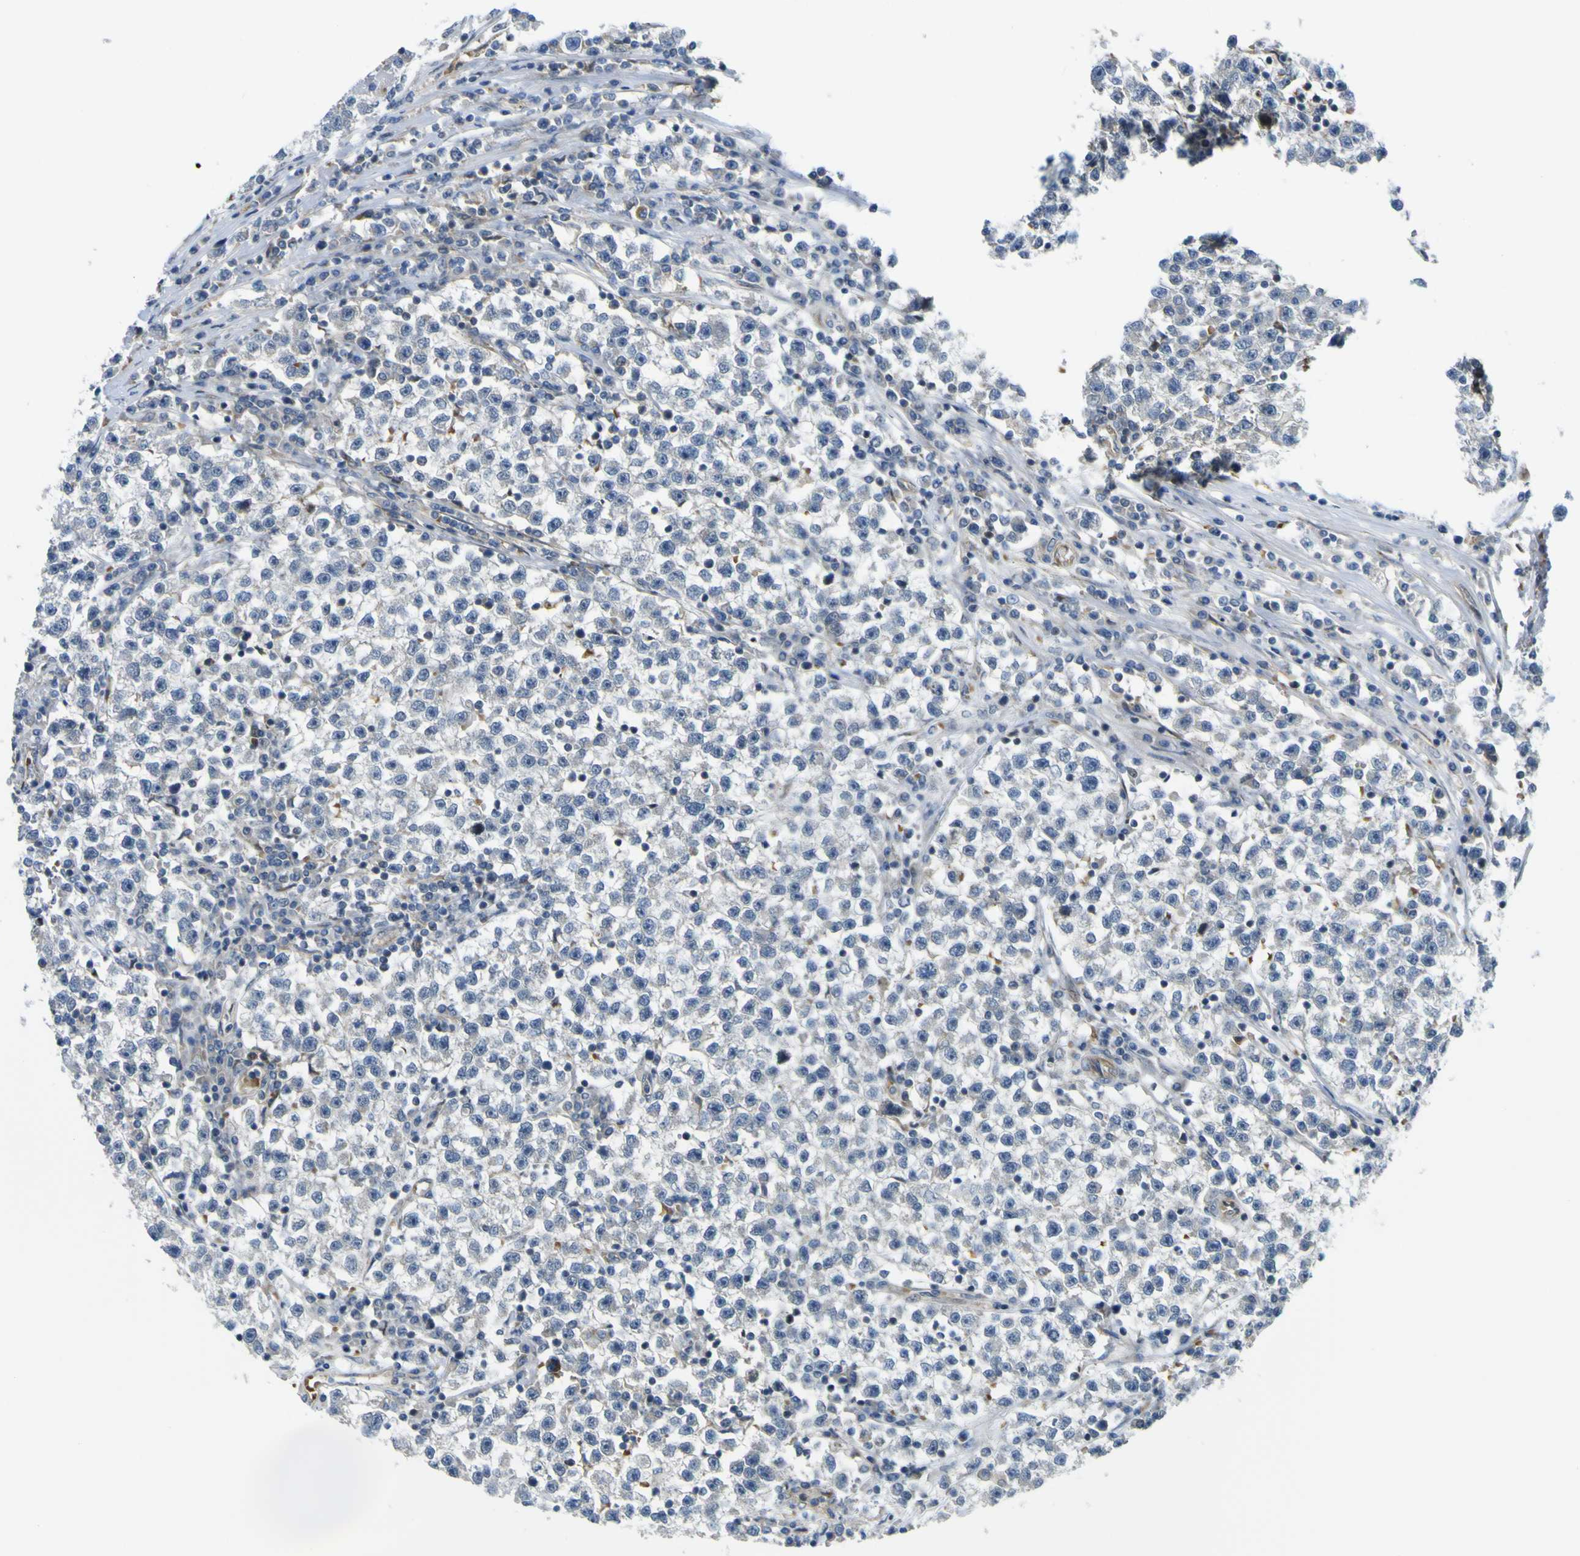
{"staining": {"intensity": "negative", "quantity": "none", "location": "none"}, "tissue": "testis cancer", "cell_type": "Tumor cells", "image_type": "cancer", "snomed": [{"axis": "morphology", "description": "Seminoma, NOS"}, {"axis": "topography", "description": "Testis"}], "caption": "Immunohistochemistry (IHC) of testis cancer (seminoma) exhibits no expression in tumor cells.", "gene": "KDM7A", "patient": {"sex": "male", "age": 22}}